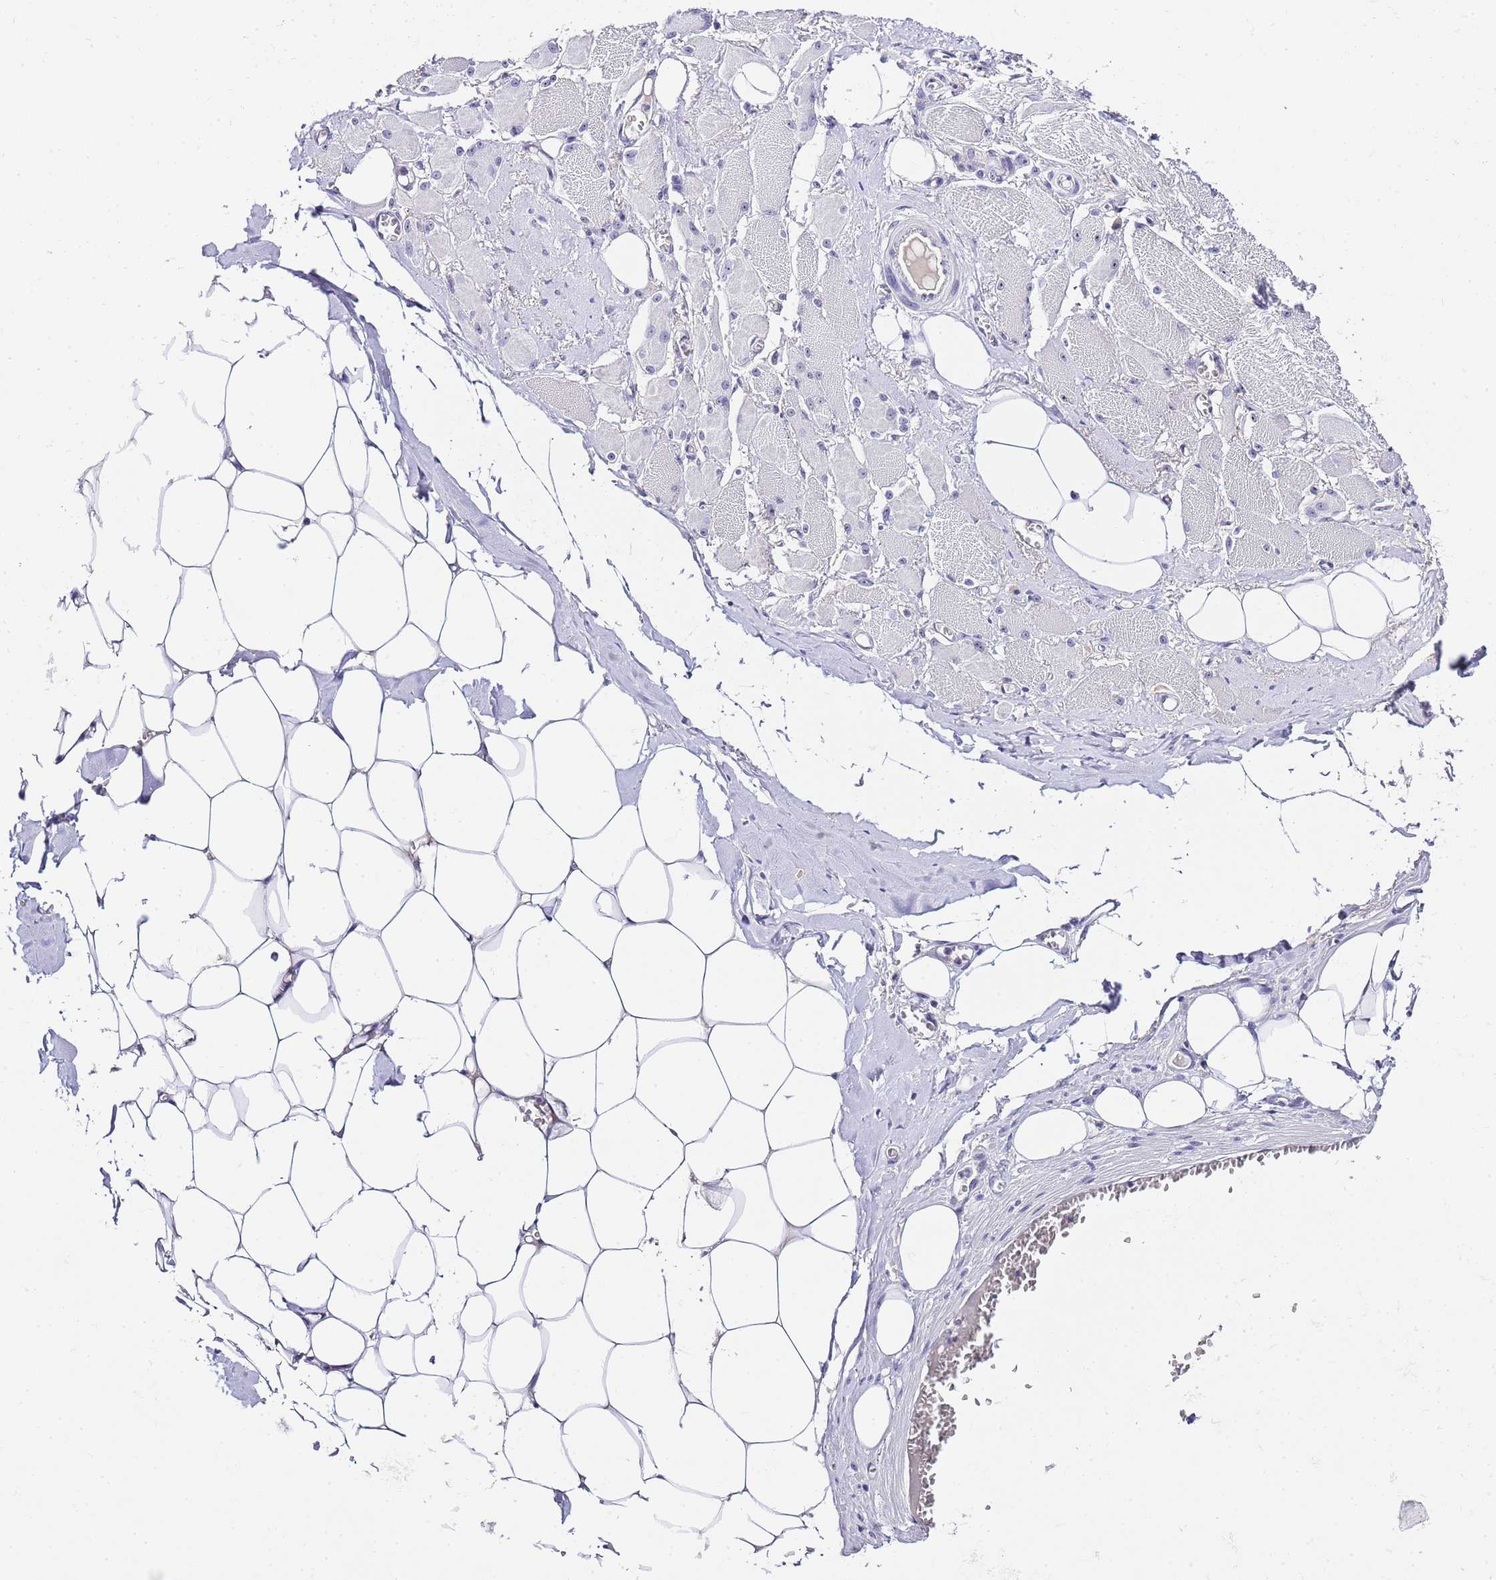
{"staining": {"intensity": "moderate", "quantity": "<25%", "location": "nuclear"}, "tissue": "skeletal muscle", "cell_type": "Myocytes", "image_type": "normal", "snomed": [{"axis": "morphology", "description": "Normal tissue, NOS"}, {"axis": "morphology", "description": "Basal cell carcinoma"}, {"axis": "topography", "description": "Skeletal muscle"}], "caption": "Myocytes demonstrate moderate nuclear staining in approximately <25% of cells in unremarkable skeletal muscle.", "gene": "NOP56", "patient": {"sex": "female", "age": 64}}